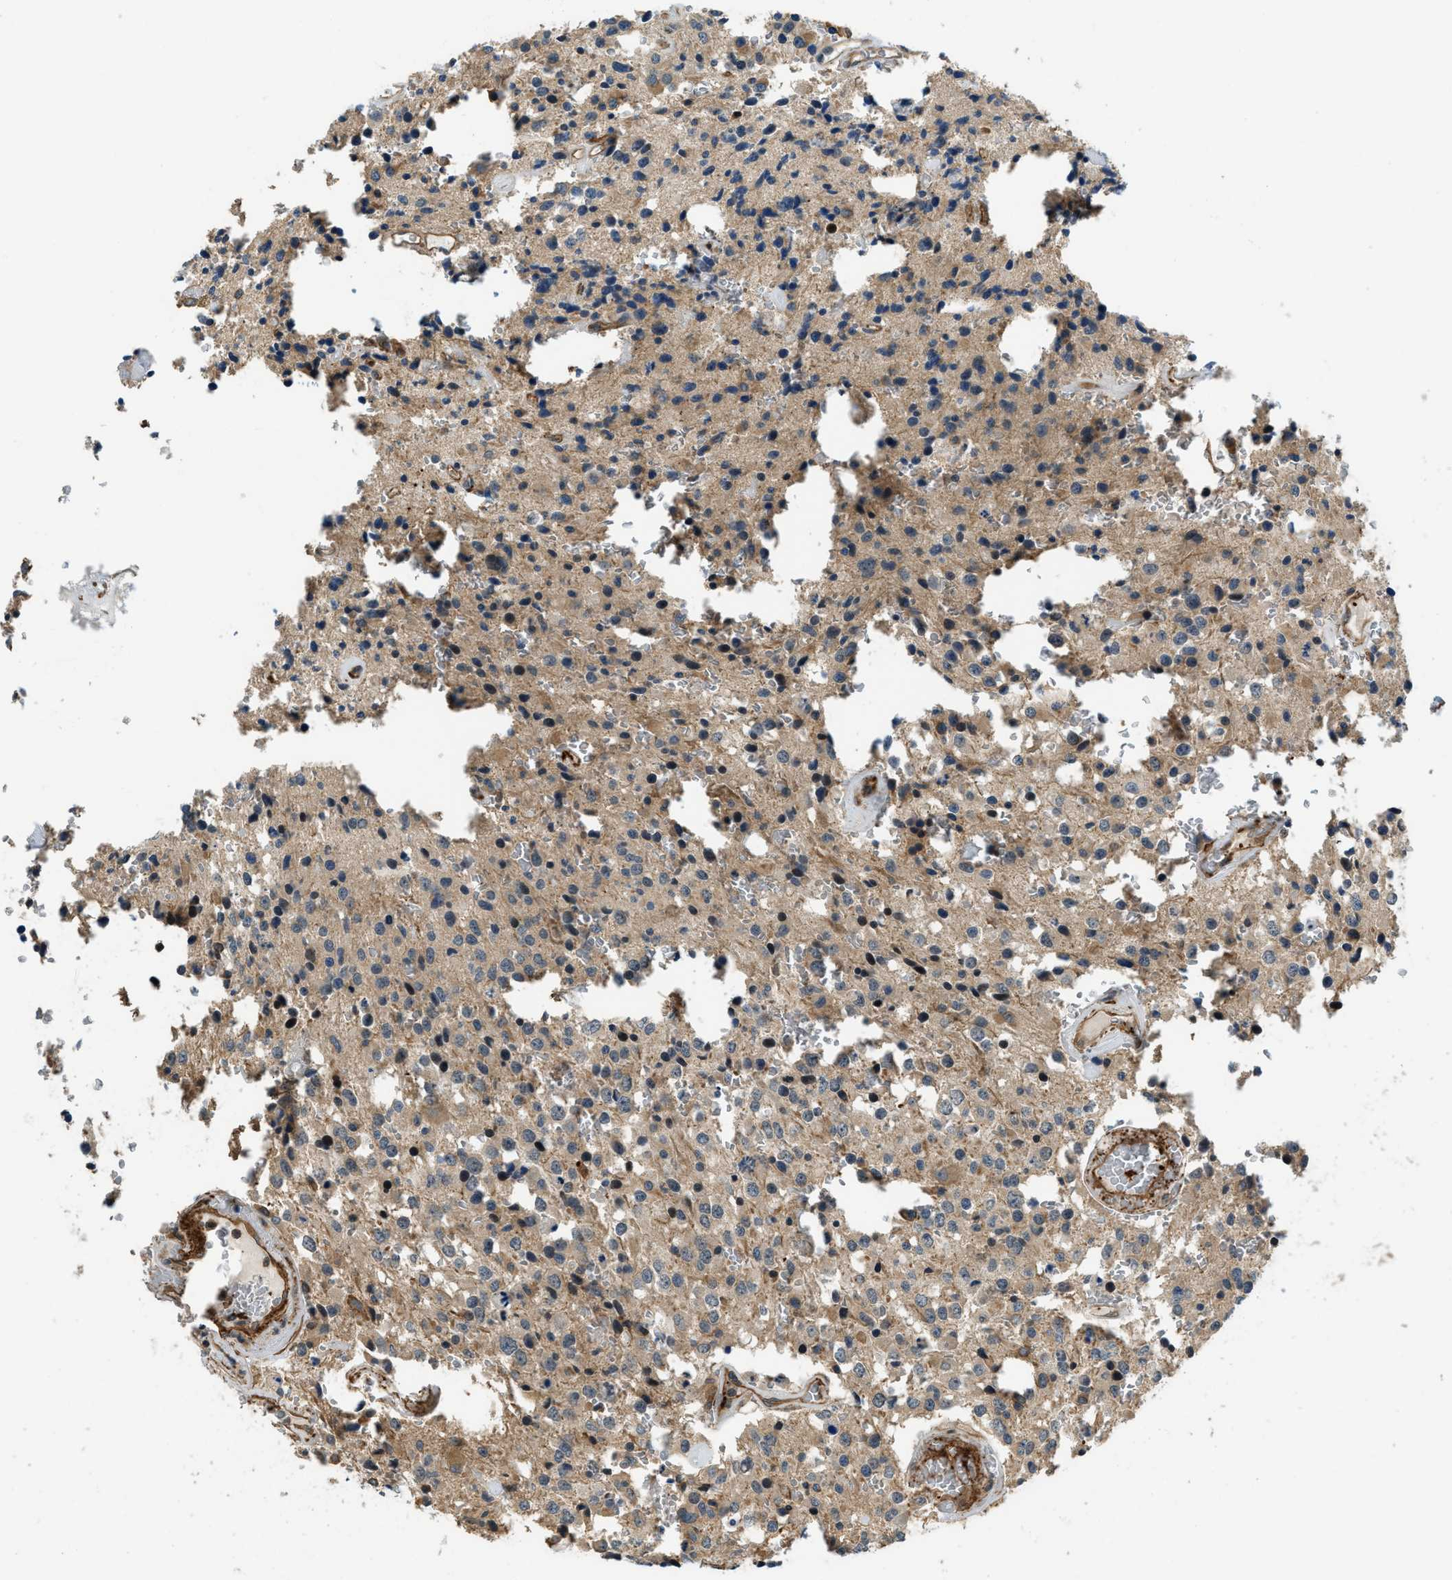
{"staining": {"intensity": "moderate", "quantity": ">75%", "location": "cytoplasmic/membranous"}, "tissue": "glioma", "cell_type": "Tumor cells", "image_type": "cancer", "snomed": [{"axis": "morphology", "description": "Glioma, malignant, Low grade"}, {"axis": "topography", "description": "Brain"}], "caption": "Immunohistochemical staining of malignant glioma (low-grade) reveals medium levels of moderate cytoplasmic/membranous protein expression in approximately >75% of tumor cells.", "gene": "CGN", "patient": {"sex": "male", "age": 58}}